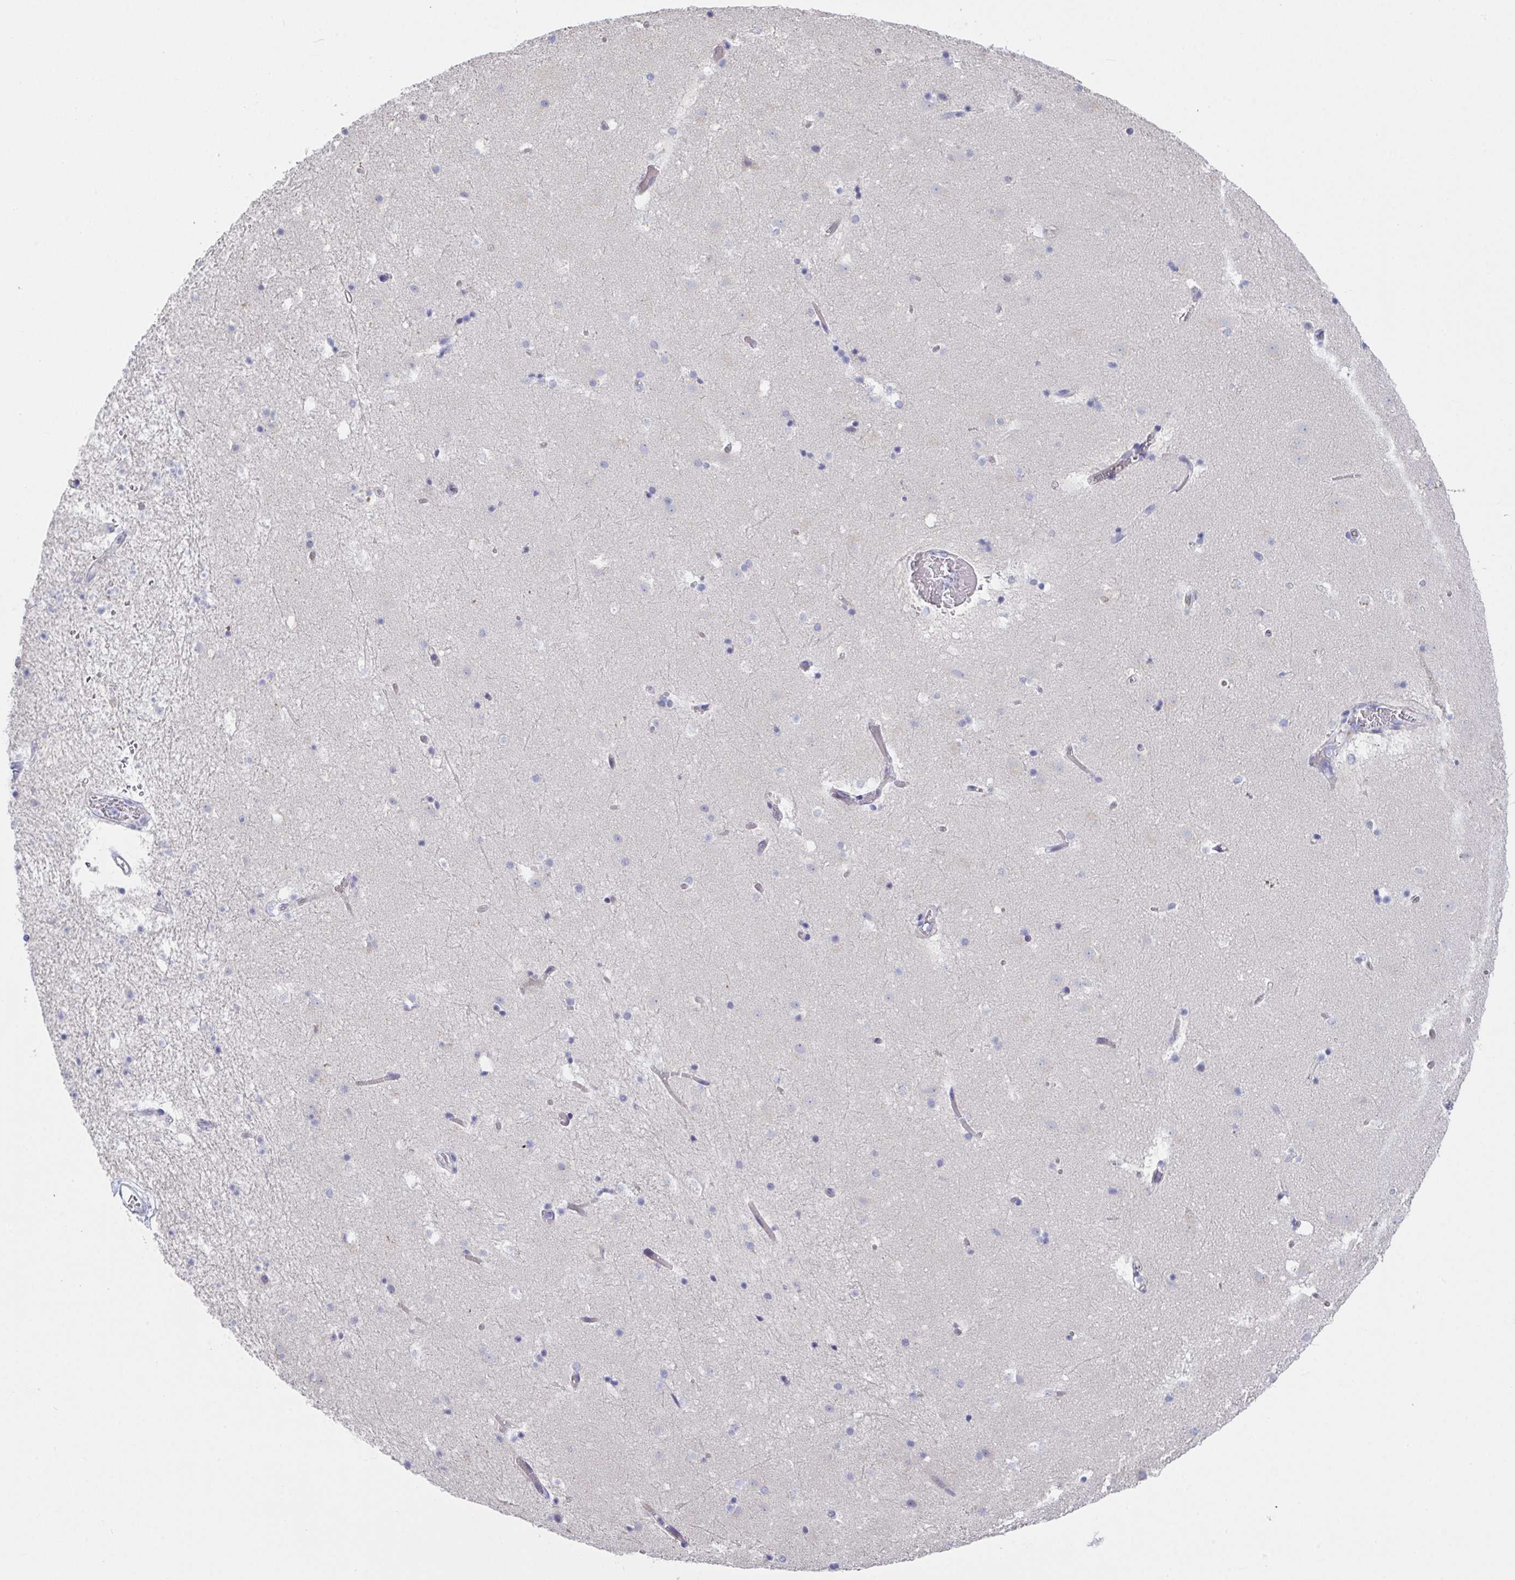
{"staining": {"intensity": "negative", "quantity": "none", "location": "none"}, "tissue": "caudate", "cell_type": "Glial cells", "image_type": "normal", "snomed": [{"axis": "morphology", "description": "Normal tissue, NOS"}, {"axis": "topography", "description": "Lateral ventricle wall"}], "caption": "Image shows no protein staining in glial cells of benign caudate. Brightfield microscopy of immunohistochemistry (IHC) stained with DAB (brown) and hematoxylin (blue), captured at high magnification.", "gene": "FBXO47", "patient": {"sex": "male", "age": 37}}